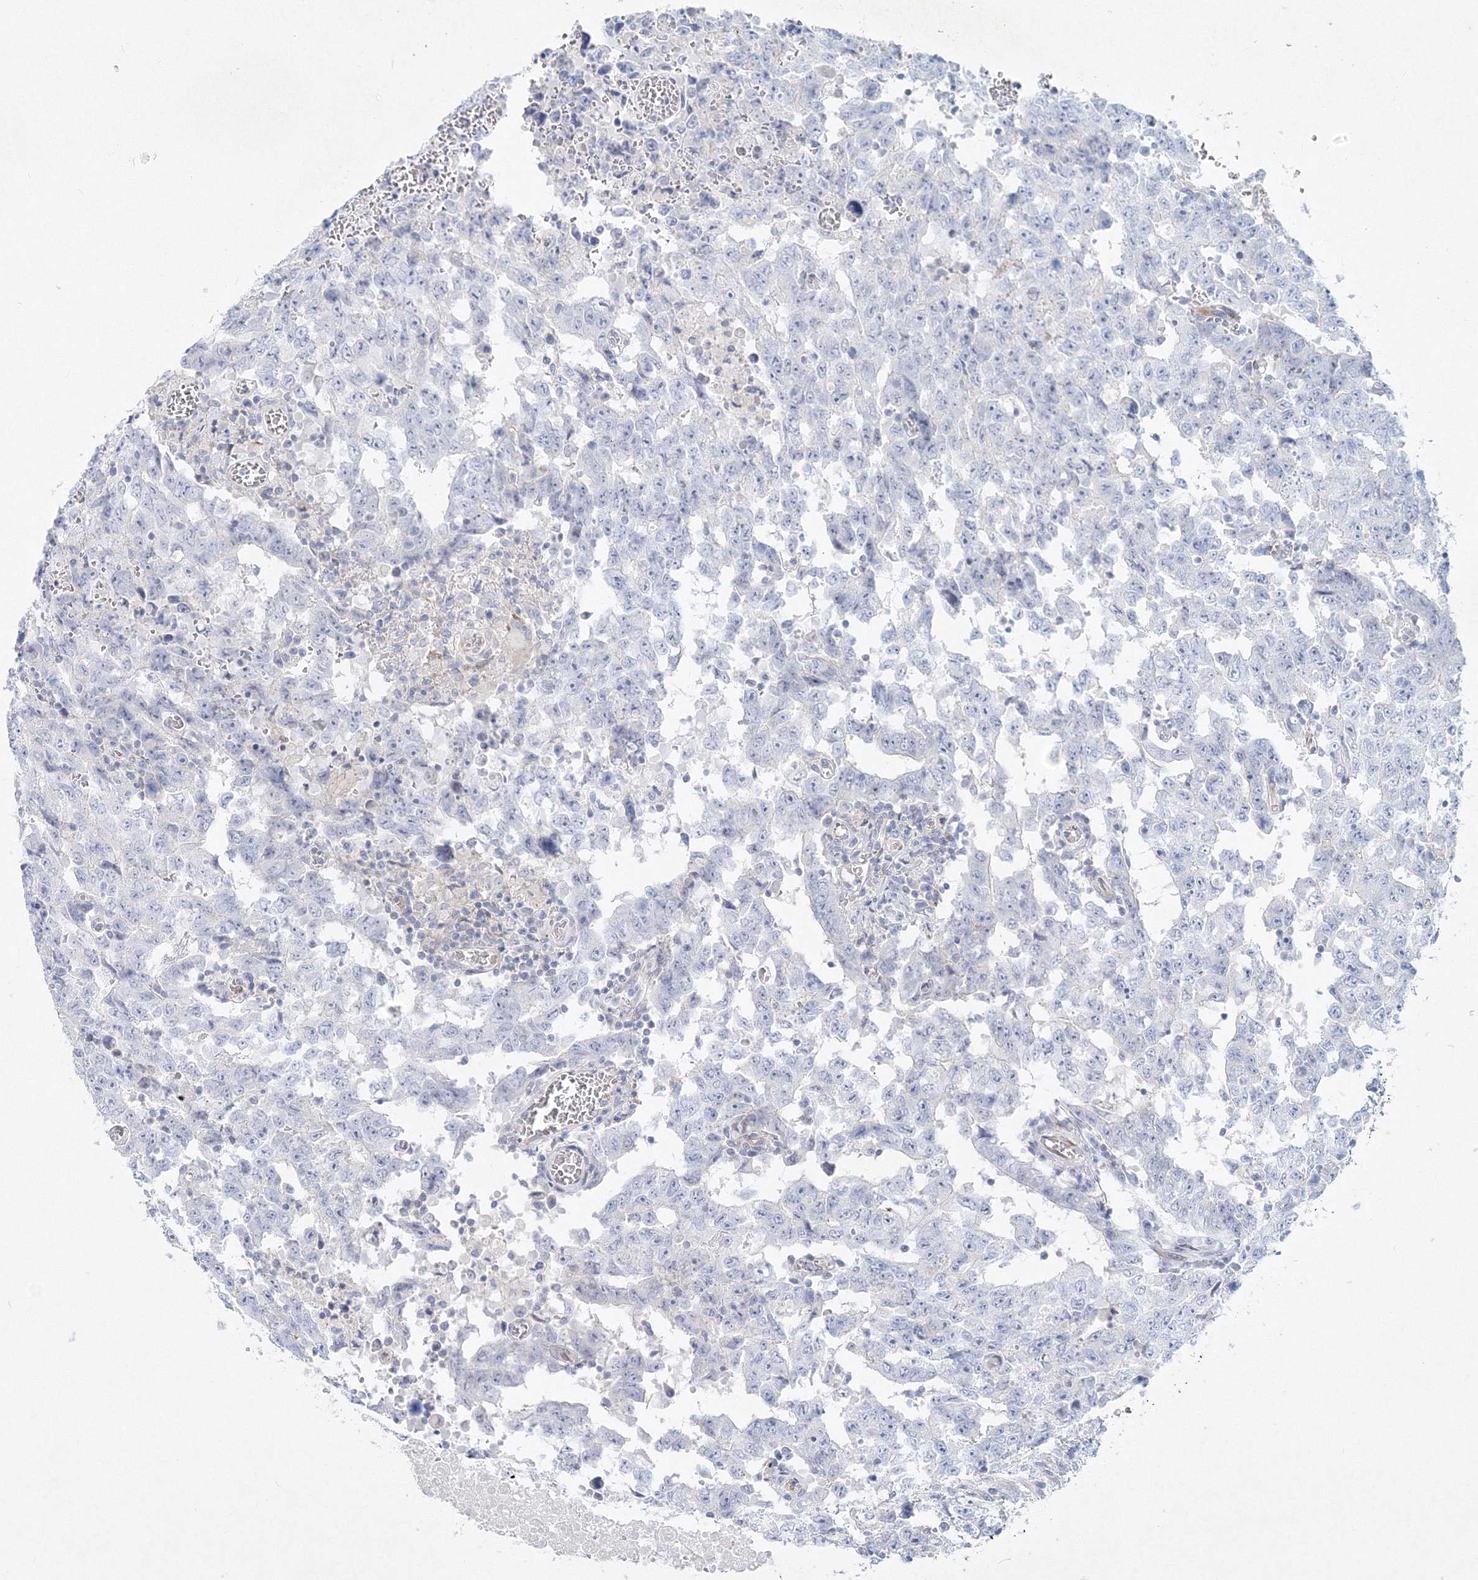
{"staining": {"intensity": "negative", "quantity": "none", "location": "none"}, "tissue": "testis cancer", "cell_type": "Tumor cells", "image_type": "cancer", "snomed": [{"axis": "morphology", "description": "Carcinoma, Embryonal, NOS"}, {"axis": "topography", "description": "Testis"}], "caption": "Testis embryonal carcinoma was stained to show a protein in brown. There is no significant positivity in tumor cells.", "gene": "DNAH1", "patient": {"sex": "male", "age": 26}}